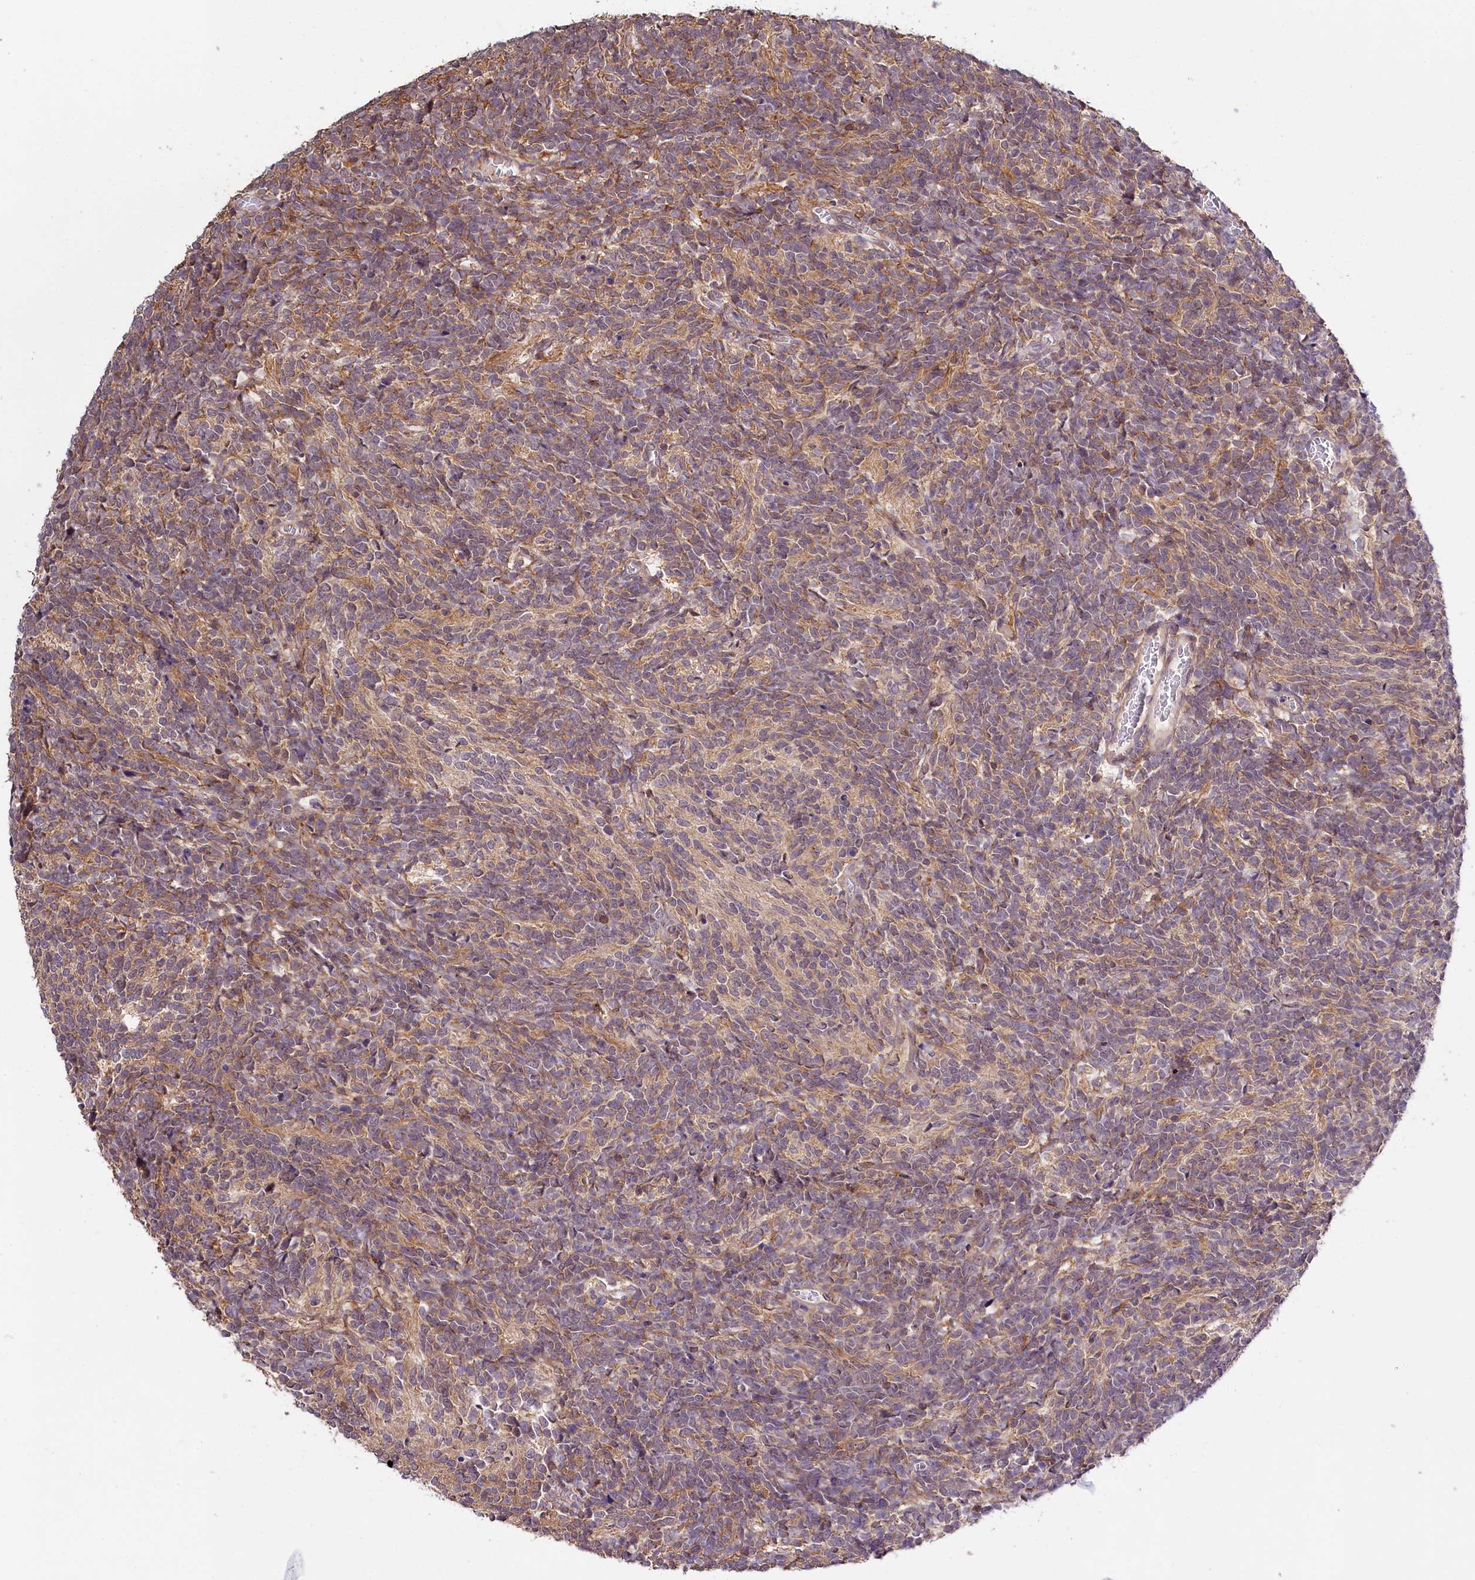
{"staining": {"intensity": "weak", "quantity": "<25%", "location": "cytoplasmic/membranous"}, "tissue": "glioma", "cell_type": "Tumor cells", "image_type": "cancer", "snomed": [{"axis": "morphology", "description": "Glioma, malignant, Low grade"}, {"axis": "topography", "description": "Brain"}], "caption": "Histopathology image shows no protein expression in tumor cells of malignant glioma (low-grade) tissue.", "gene": "SKIDA1", "patient": {"sex": "female", "age": 1}}